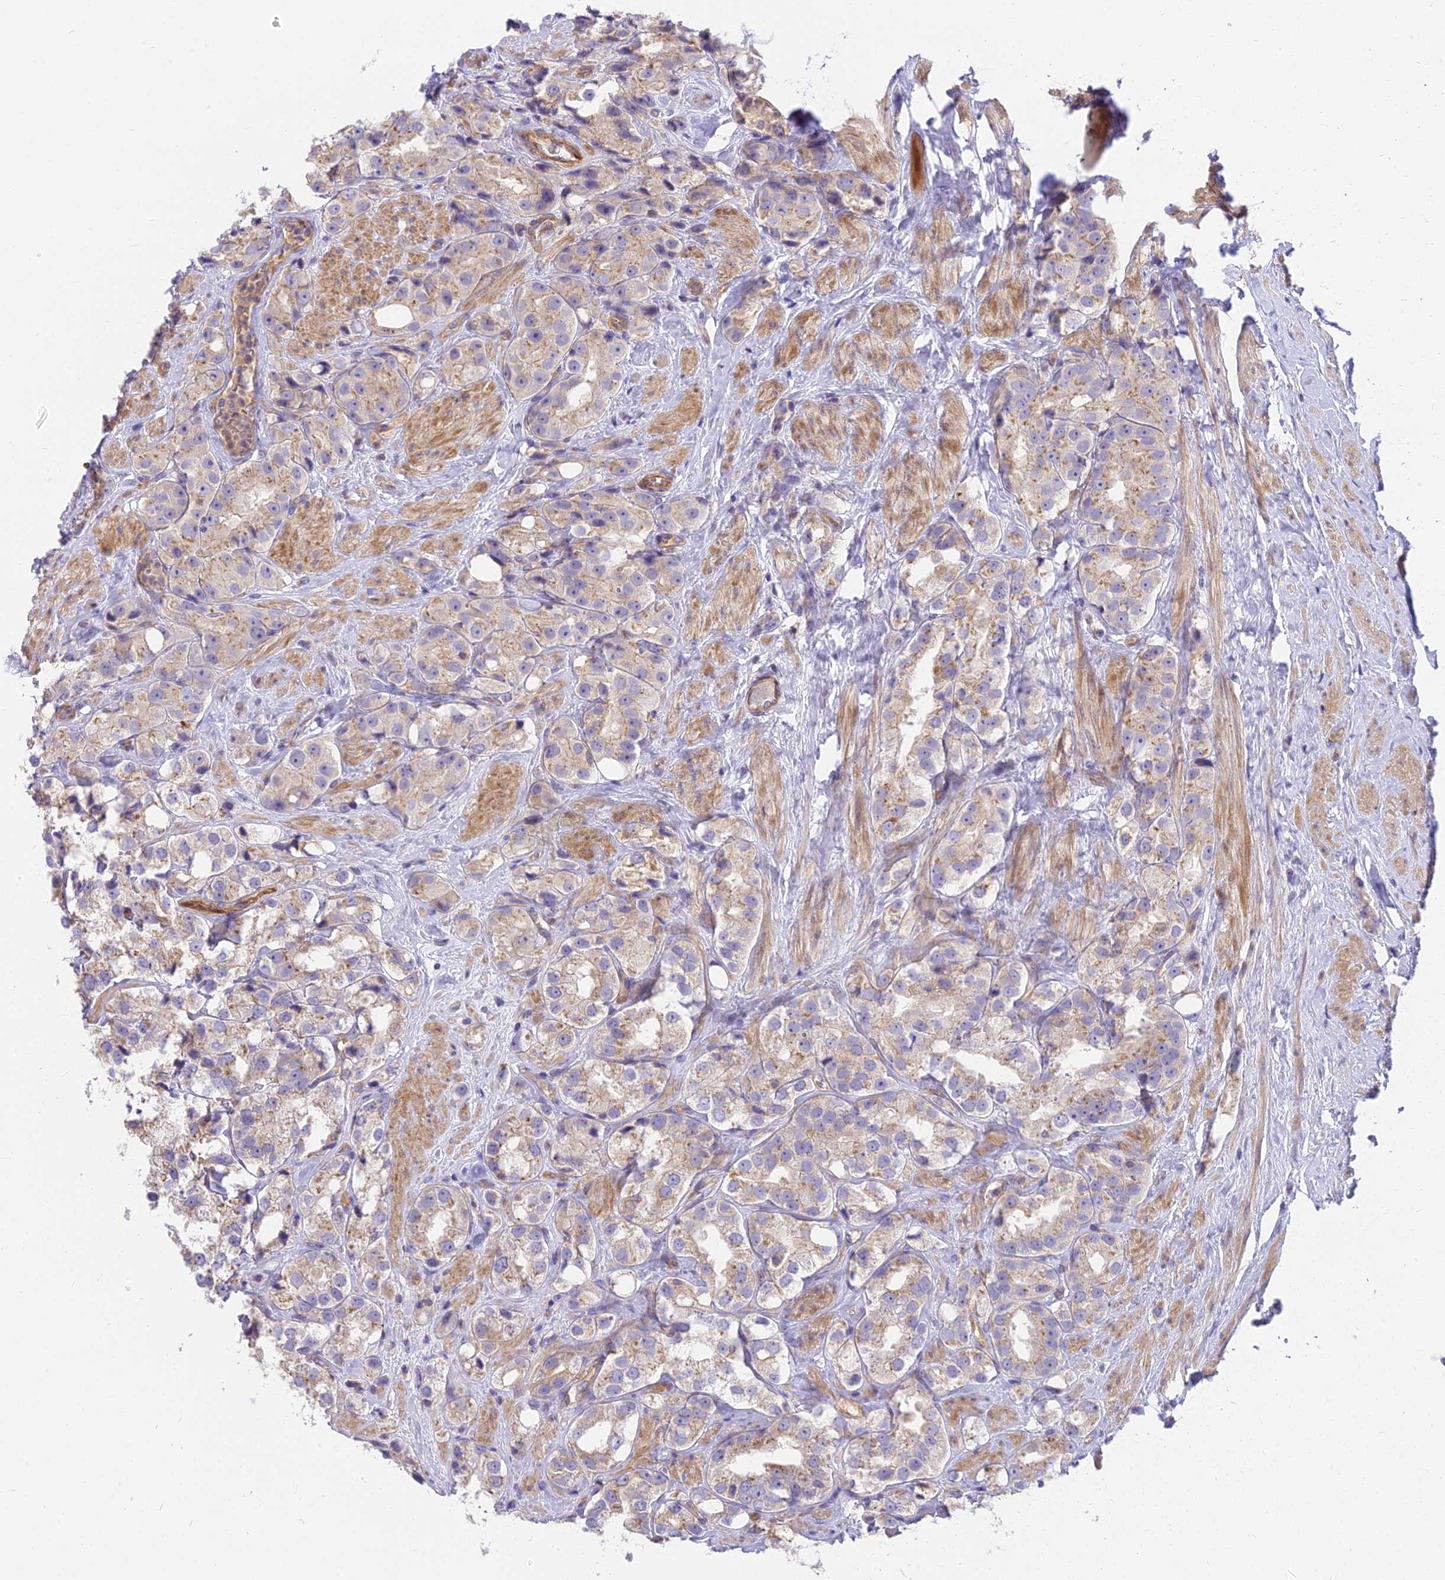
{"staining": {"intensity": "weak", "quantity": ">75%", "location": "cytoplasmic/membranous"}, "tissue": "prostate cancer", "cell_type": "Tumor cells", "image_type": "cancer", "snomed": [{"axis": "morphology", "description": "Adenocarcinoma, NOS"}, {"axis": "topography", "description": "Prostate"}], "caption": "The photomicrograph displays immunohistochemical staining of adenocarcinoma (prostate). There is weak cytoplasmic/membranous expression is identified in about >75% of tumor cells.", "gene": "HLA-DOA", "patient": {"sex": "male", "age": 79}}